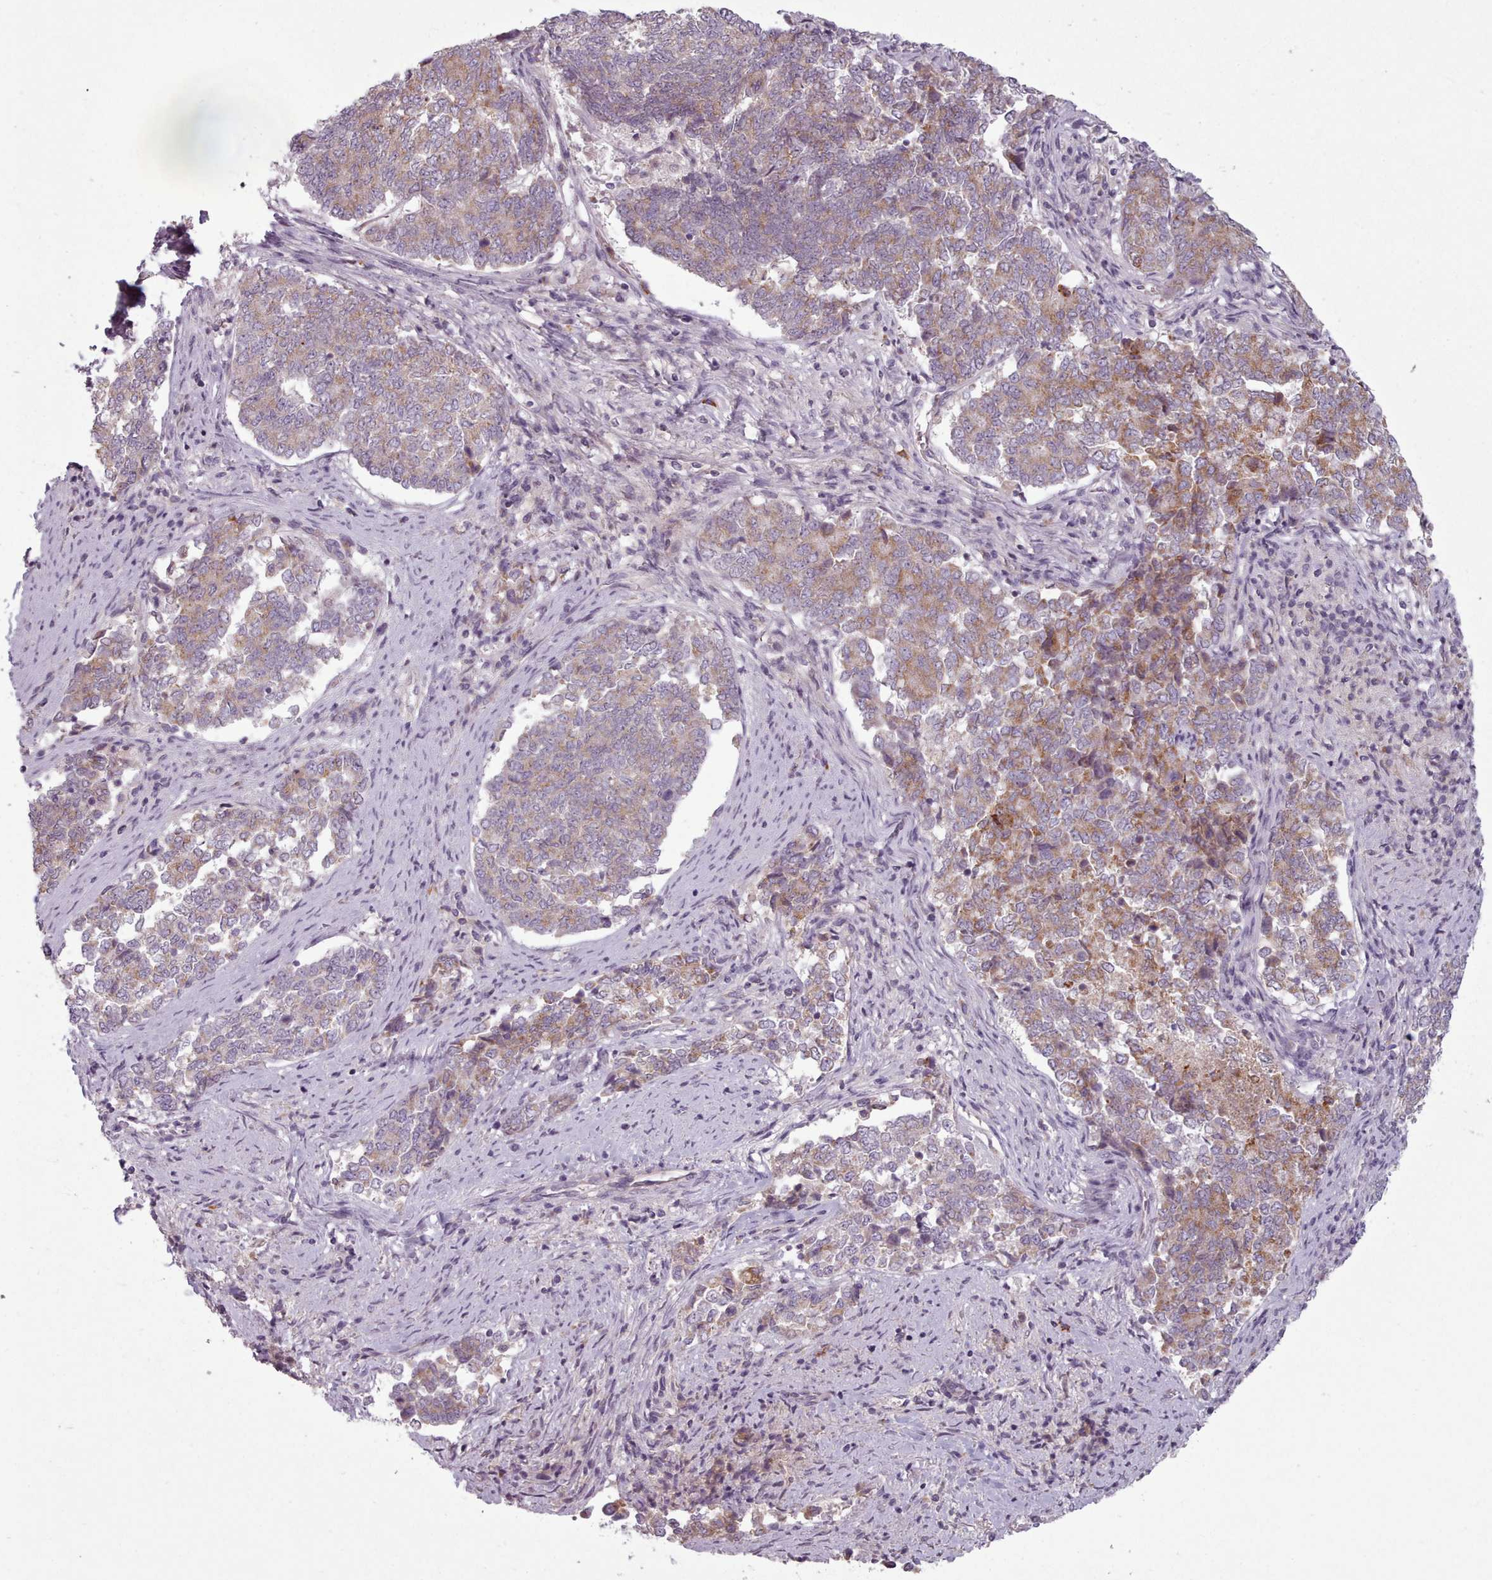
{"staining": {"intensity": "moderate", "quantity": "25%-75%", "location": "cytoplasmic/membranous"}, "tissue": "endometrial cancer", "cell_type": "Tumor cells", "image_type": "cancer", "snomed": [{"axis": "morphology", "description": "Adenocarcinoma, NOS"}, {"axis": "topography", "description": "Endometrium"}], "caption": "Brown immunohistochemical staining in endometrial cancer exhibits moderate cytoplasmic/membranous positivity in about 25%-75% of tumor cells.", "gene": "LAPTM5", "patient": {"sex": "female", "age": 80}}